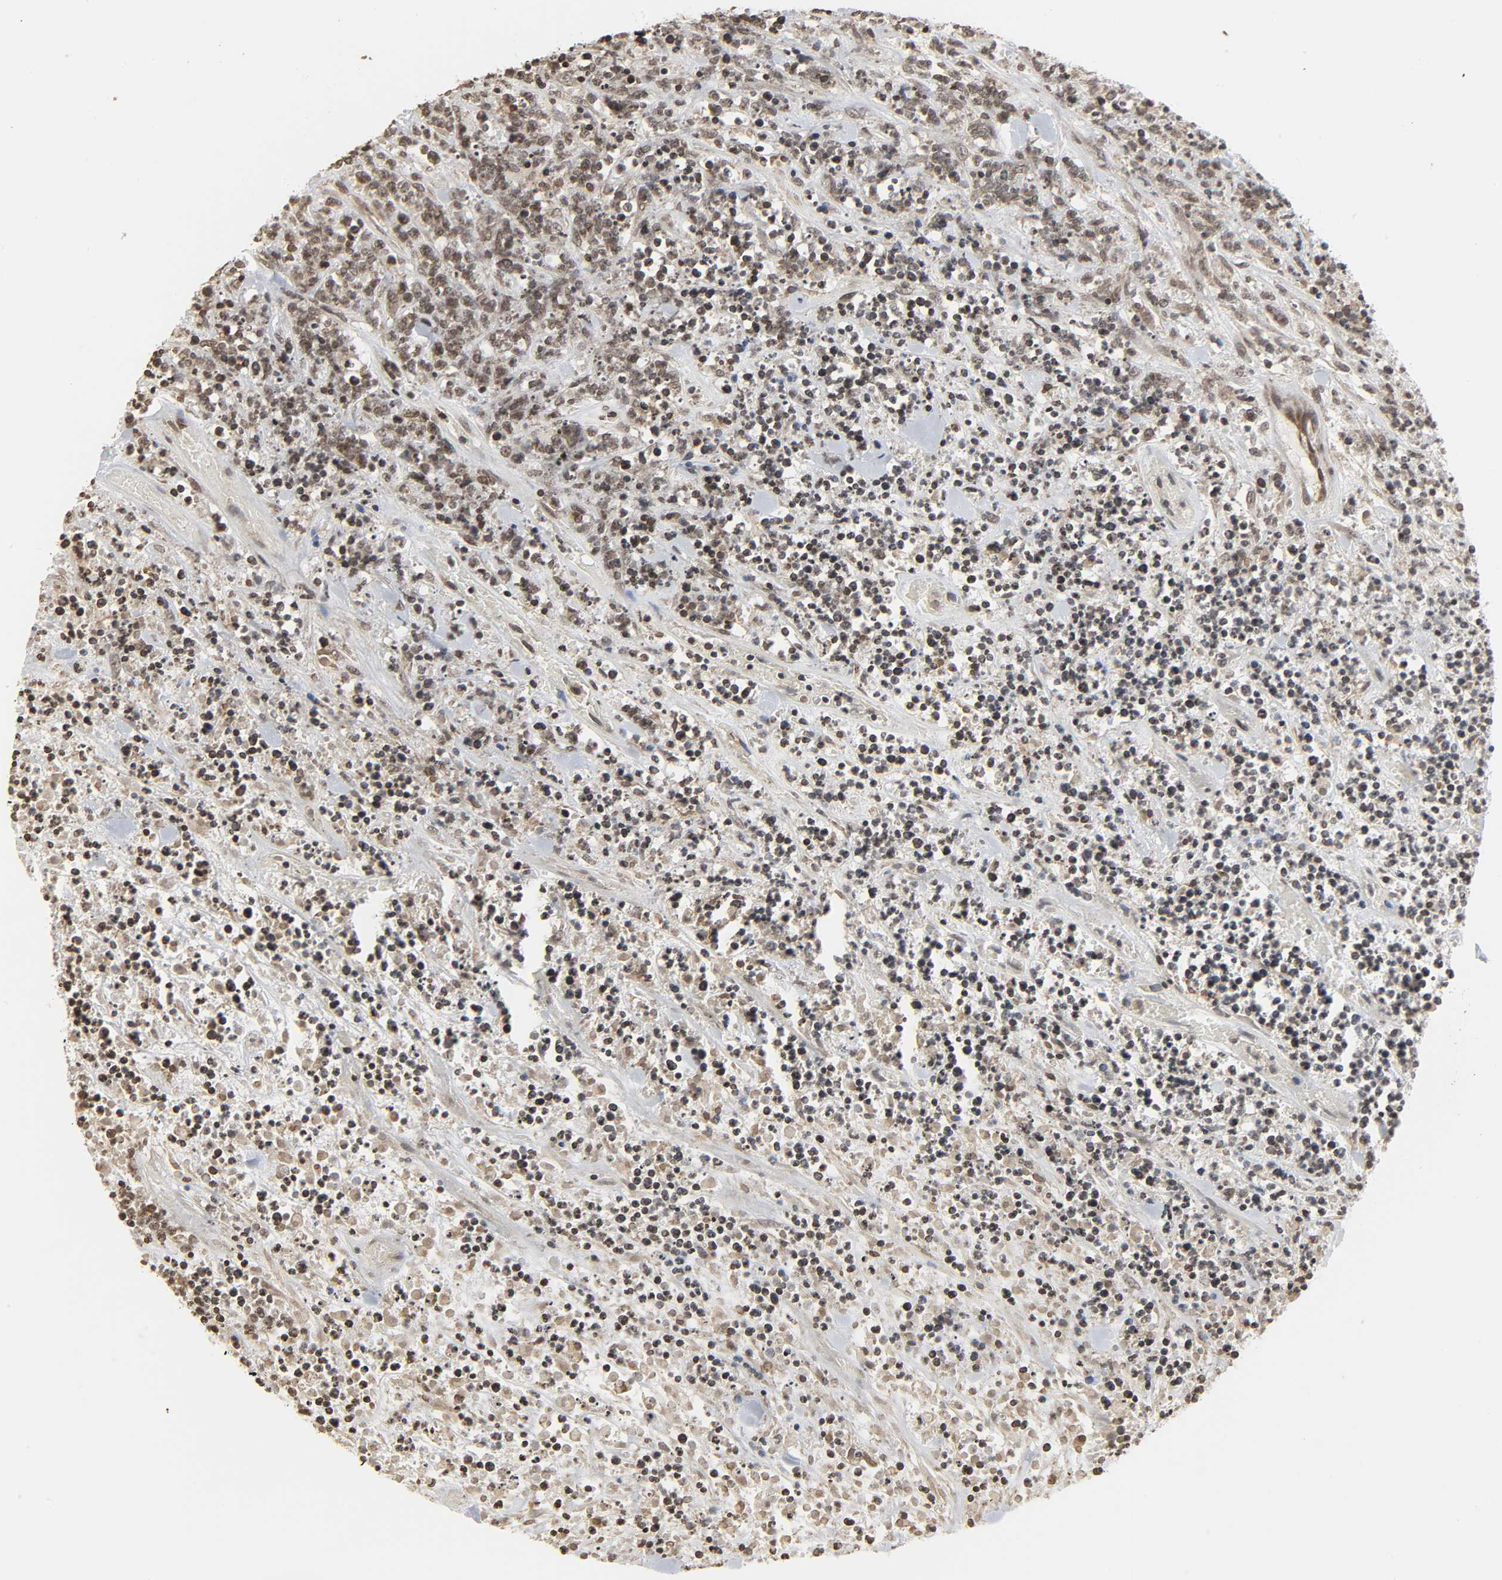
{"staining": {"intensity": "weak", "quantity": "25%-75%", "location": "nuclear"}, "tissue": "lymphoma", "cell_type": "Tumor cells", "image_type": "cancer", "snomed": [{"axis": "morphology", "description": "Malignant lymphoma, non-Hodgkin's type, High grade"}, {"axis": "topography", "description": "Soft tissue"}], "caption": "Immunohistochemistry image of high-grade malignant lymphoma, non-Hodgkin's type stained for a protein (brown), which shows low levels of weak nuclear expression in about 25%-75% of tumor cells.", "gene": "XRCC1", "patient": {"sex": "male", "age": 18}}